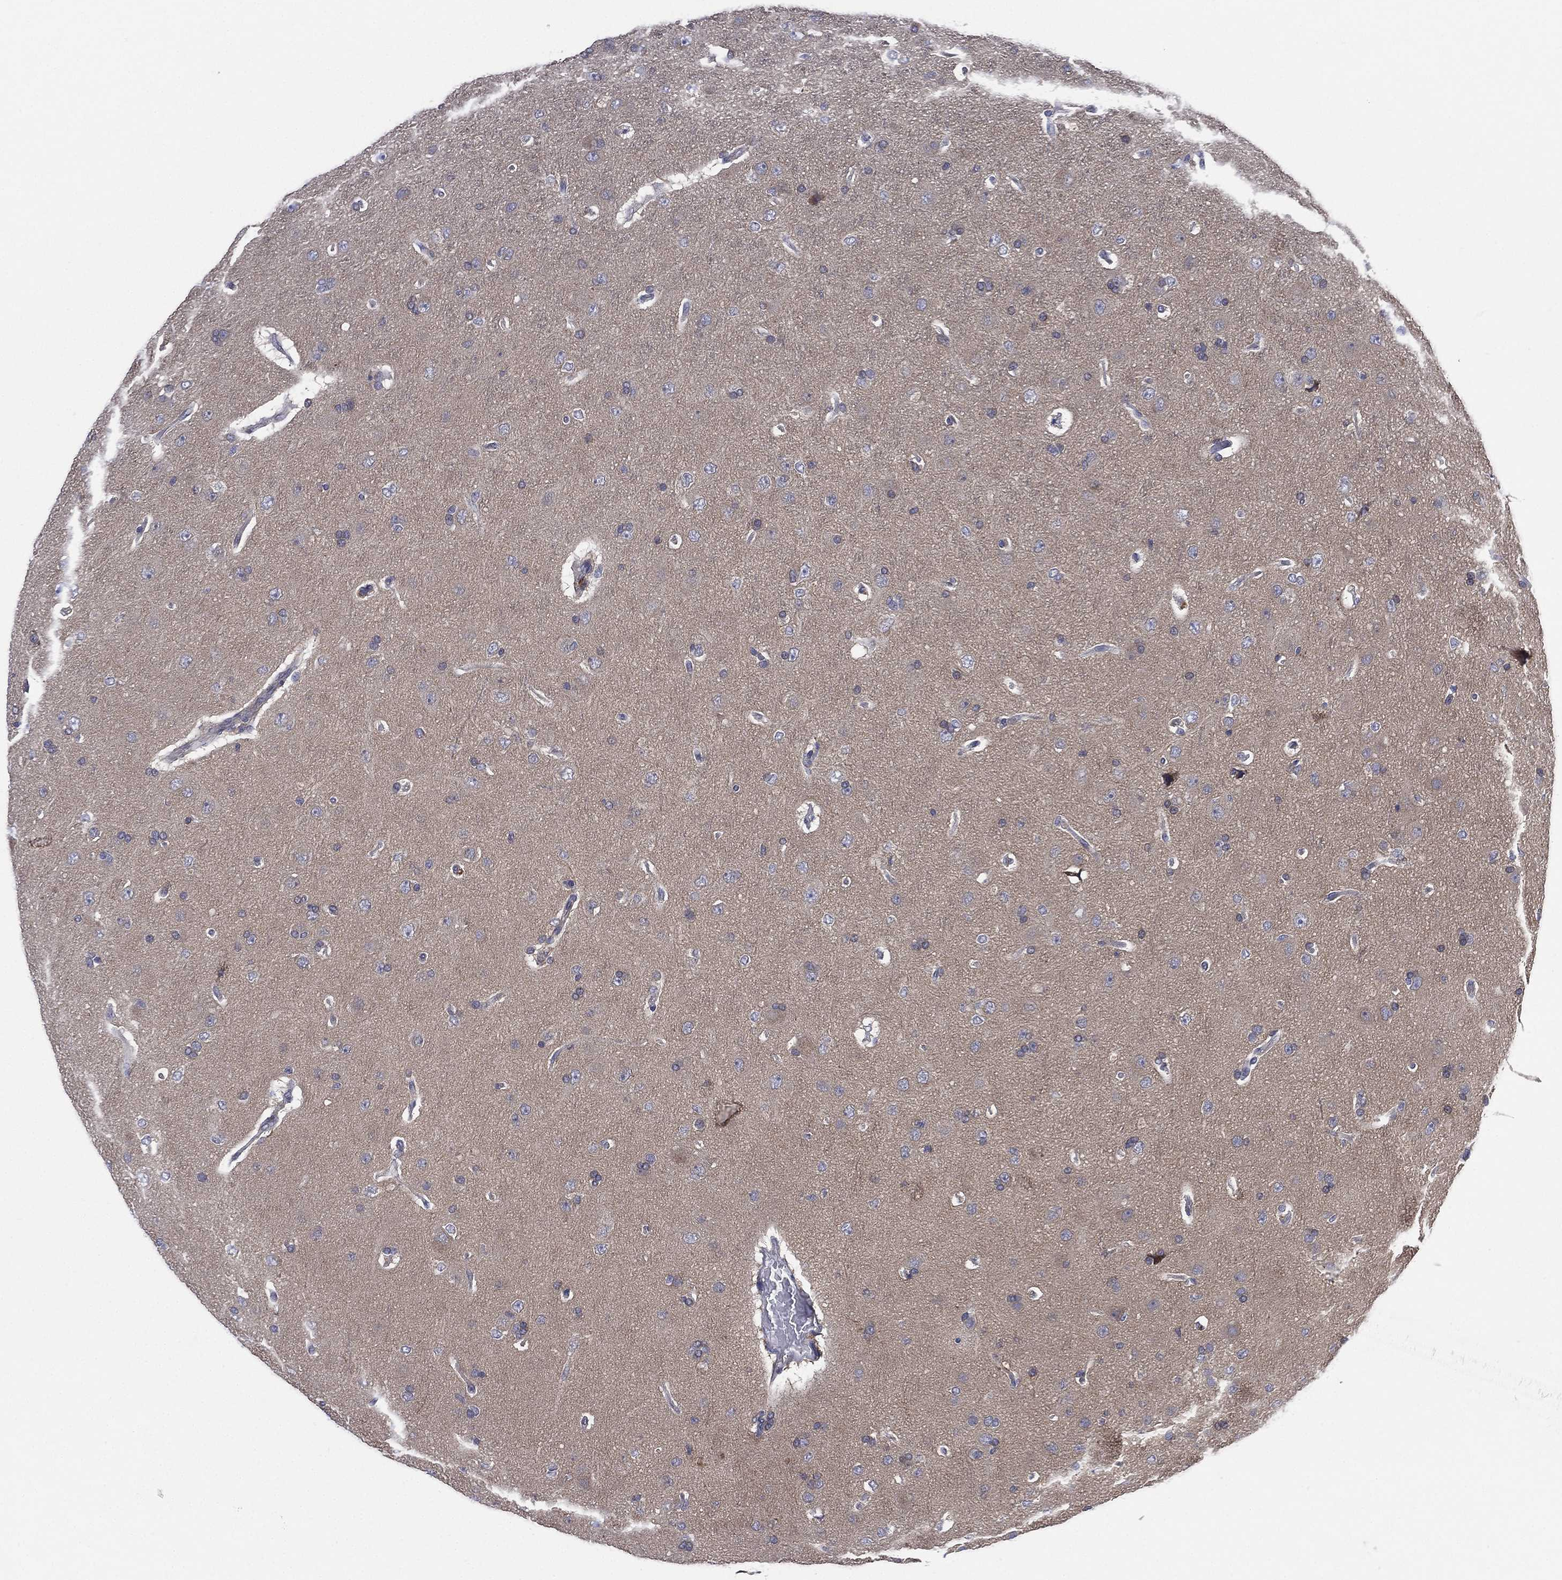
{"staining": {"intensity": "negative", "quantity": "none", "location": "none"}, "tissue": "glioma", "cell_type": "Tumor cells", "image_type": "cancer", "snomed": [{"axis": "morphology", "description": "Glioma, malignant, NOS"}, {"axis": "topography", "description": "Cerebral cortex"}], "caption": "A high-resolution micrograph shows immunohistochemistry staining of malignant glioma, which shows no significant expression in tumor cells. Nuclei are stained in blue.", "gene": "MPP7", "patient": {"sex": "male", "age": 58}}